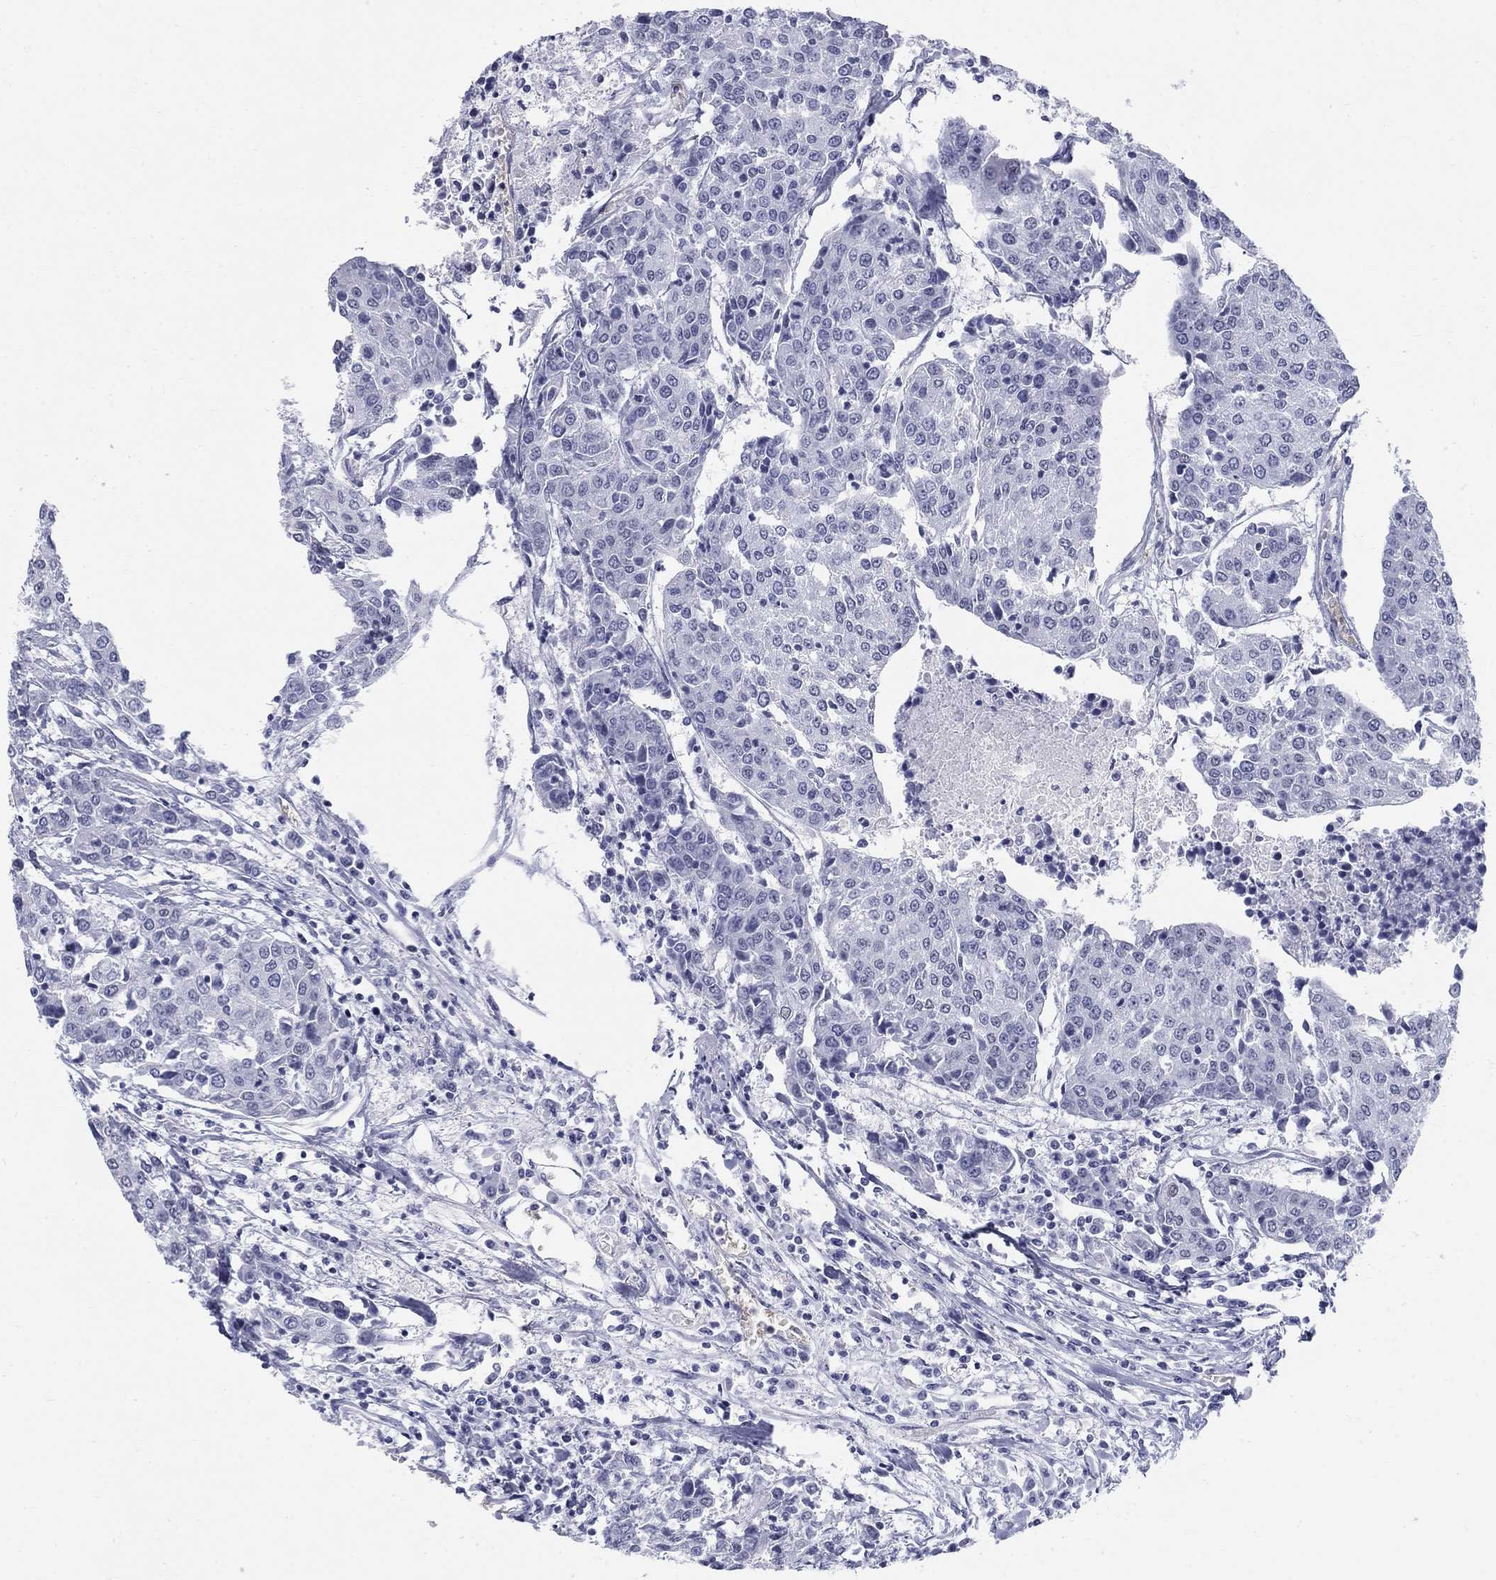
{"staining": {"intensity": "negative", "quantity": "none", "location": "none"}, "tissue": "urothelial cancer", "cell_type": "Tumor cells", "image_type": "cancer", "snomed": [{"axis": "morphology", "description": "Urothelial carcinoma, High grade"}, {"axis": "topography", "description": "Urinary bladder"}], "caption": "This is an IHC micrograph of urothelial cancer. There is no staining in tumor cells.", "gene": "DMTN", "patient": {"sex": "female", "age": 85}}